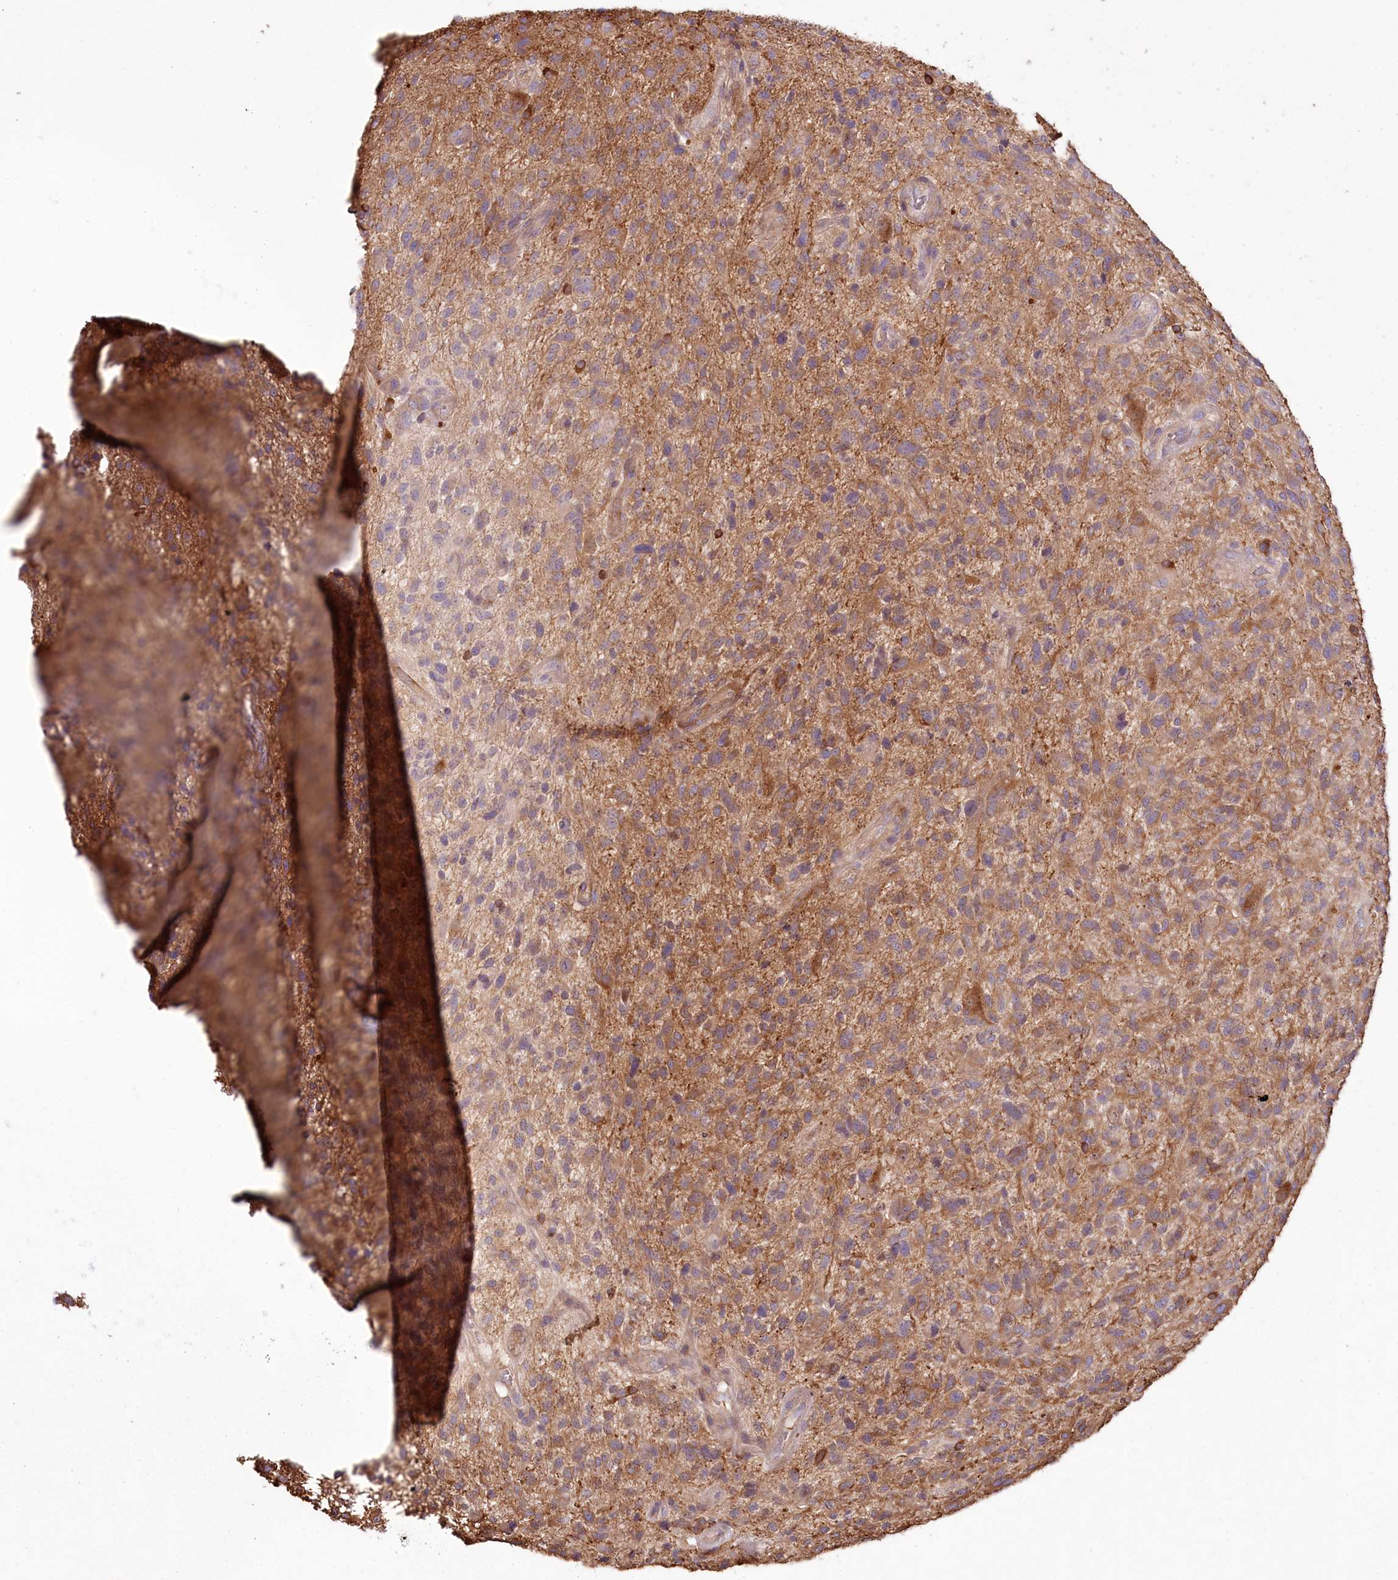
{"staining": {"intensity": "moderate", "quantity": "25%-75%", "location": "cytoplasmic/membranous"}, "tissue": "glioma", "cell_type": "Tumor cells", "image_type": "cancer", "snomed": [{"axis": "morphology", "description": "Glioma, malignant, High grade"}, {"axis": "topography", "description": "Brain"}], "caption": "DAB immunohistochemical staining of glioma reveals moderate cytoplasmic/membranous protein positivity in approximately 25%-75% of tumor cells.", "gene": "SUMF1", "patient": {"sex": "male", "age": 47}}